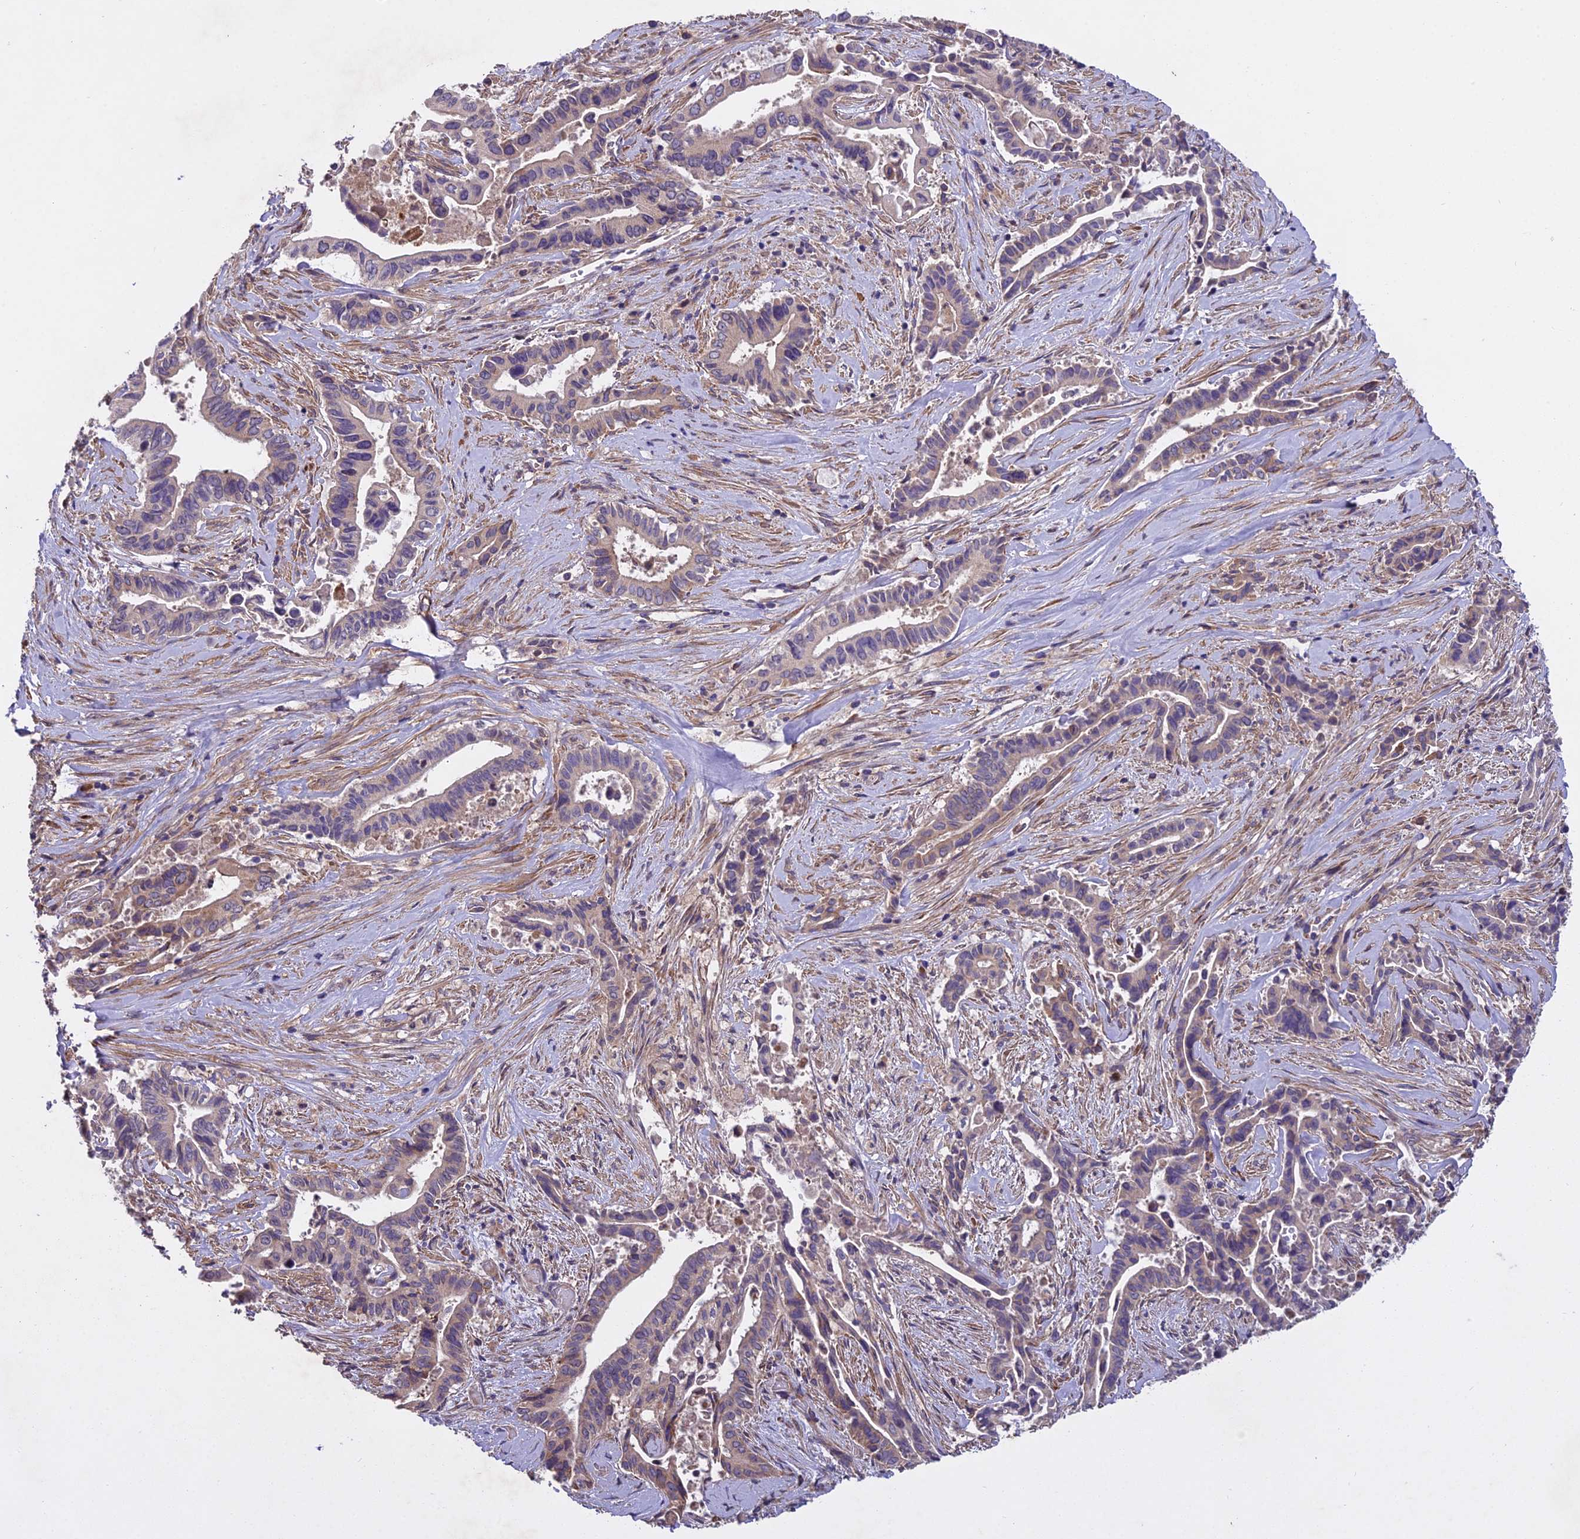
{"staining": {"intensity": "negative", "quantity": "none", "location": "none"}, "tissue": "pancreatic cancer", "cell_type": "Tumor cells", "image_type": "cancer", "snomed": [{"axis": "morphology", "description": "Adenocarcinoma, NOS"}, {"axis": "topography", "description": "Pancreas"}], "caption": "Pancreatic adenocarcinoma was stained to show a protein in brown. There is no significant expression in tumor cells.", "gene": "CENPL", "patient": {"sex": "female", "age": 77}}